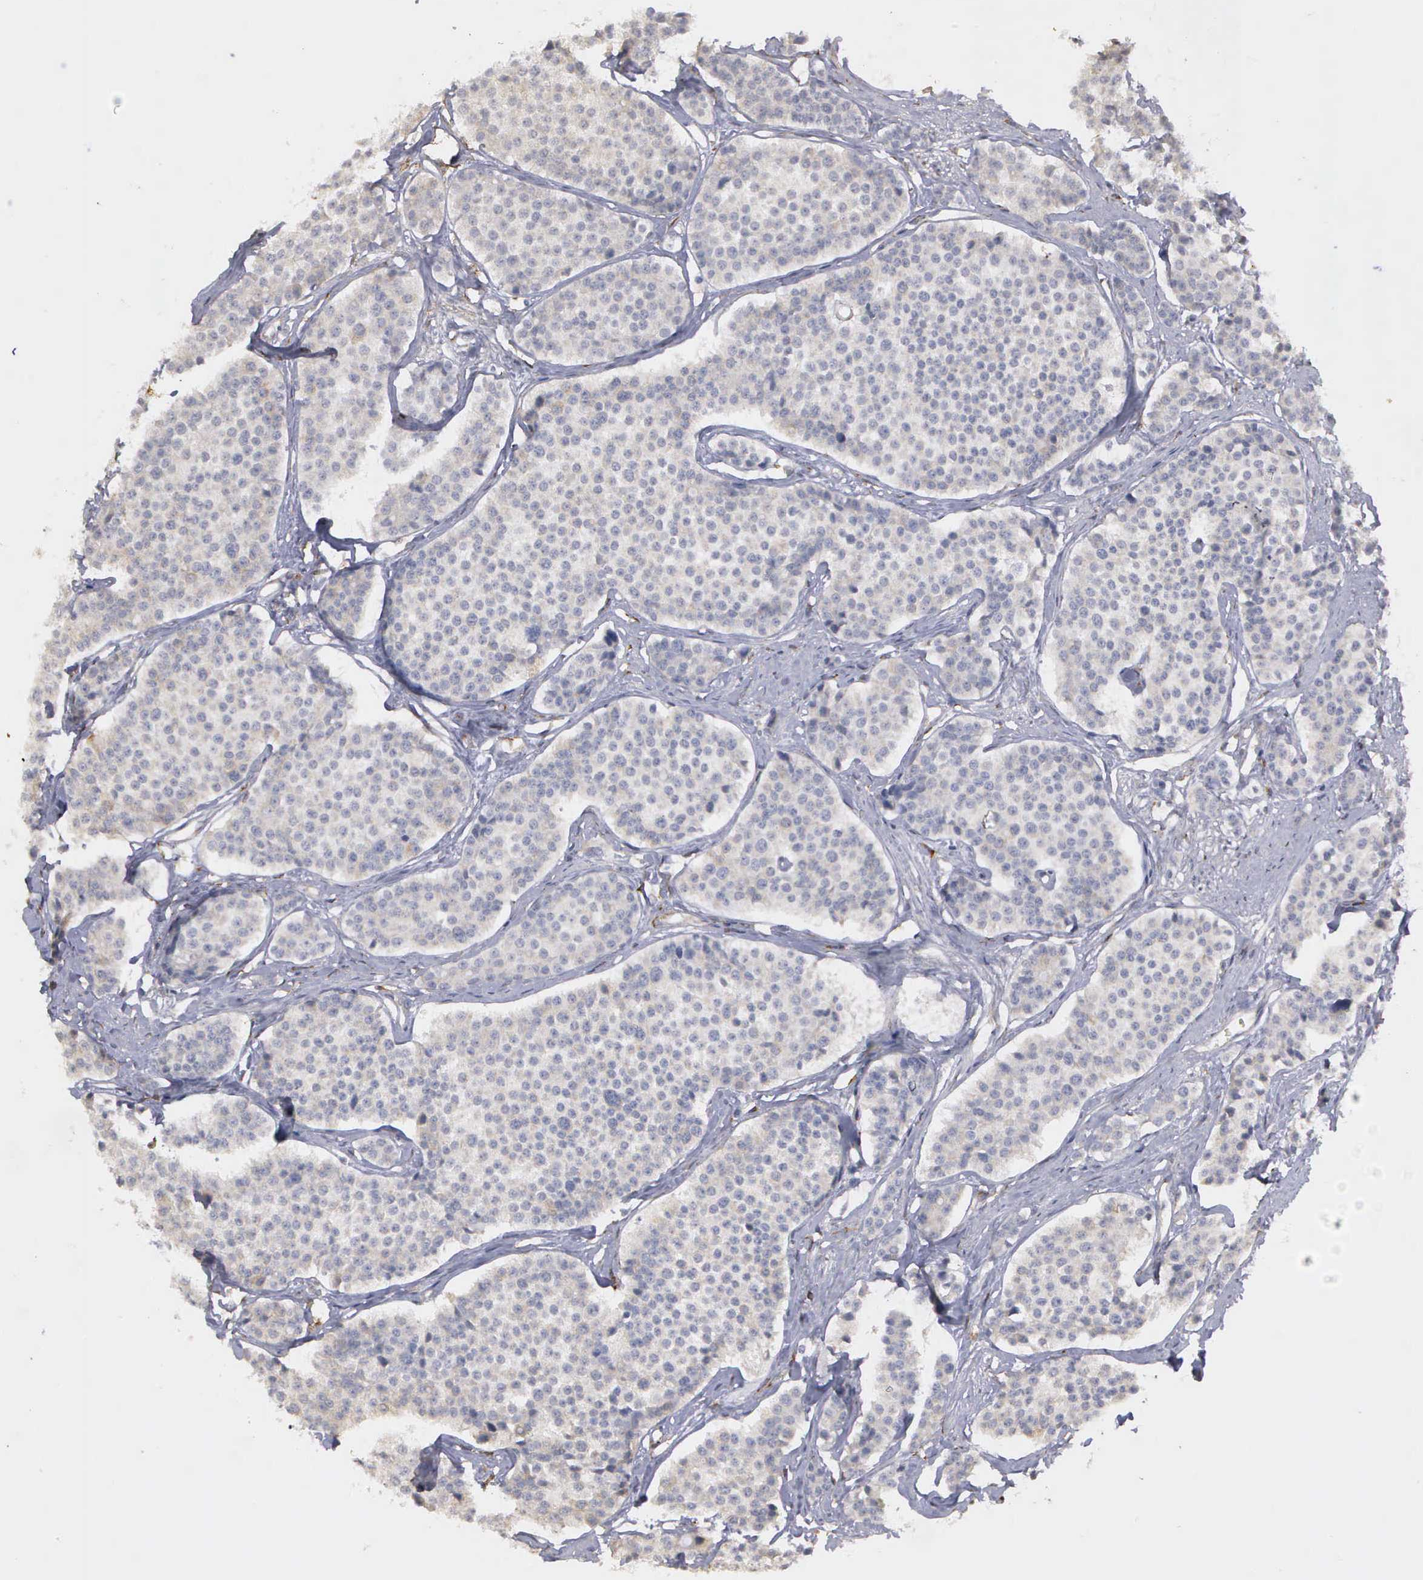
{"staining": {"intensity": "negative", "quantity": "none", "location": "none"}, "tissue": "carcinoid", "cell_type": "Tumor cells", "image_type": "cancer", "snomed": [{"axis": "morphology", "description": "Carcinoid, malignant, NOS"}, {"axis": "topography", "description": "Small intestine"}], "caption": "Micrograph shows no protein staining in tumor cells of carcinoid tissue. (Immunohistochemistry, brightfield microscopy, high magnification).", "gene": "LIN52", "patient": {"sex": "male", "age": 60}}